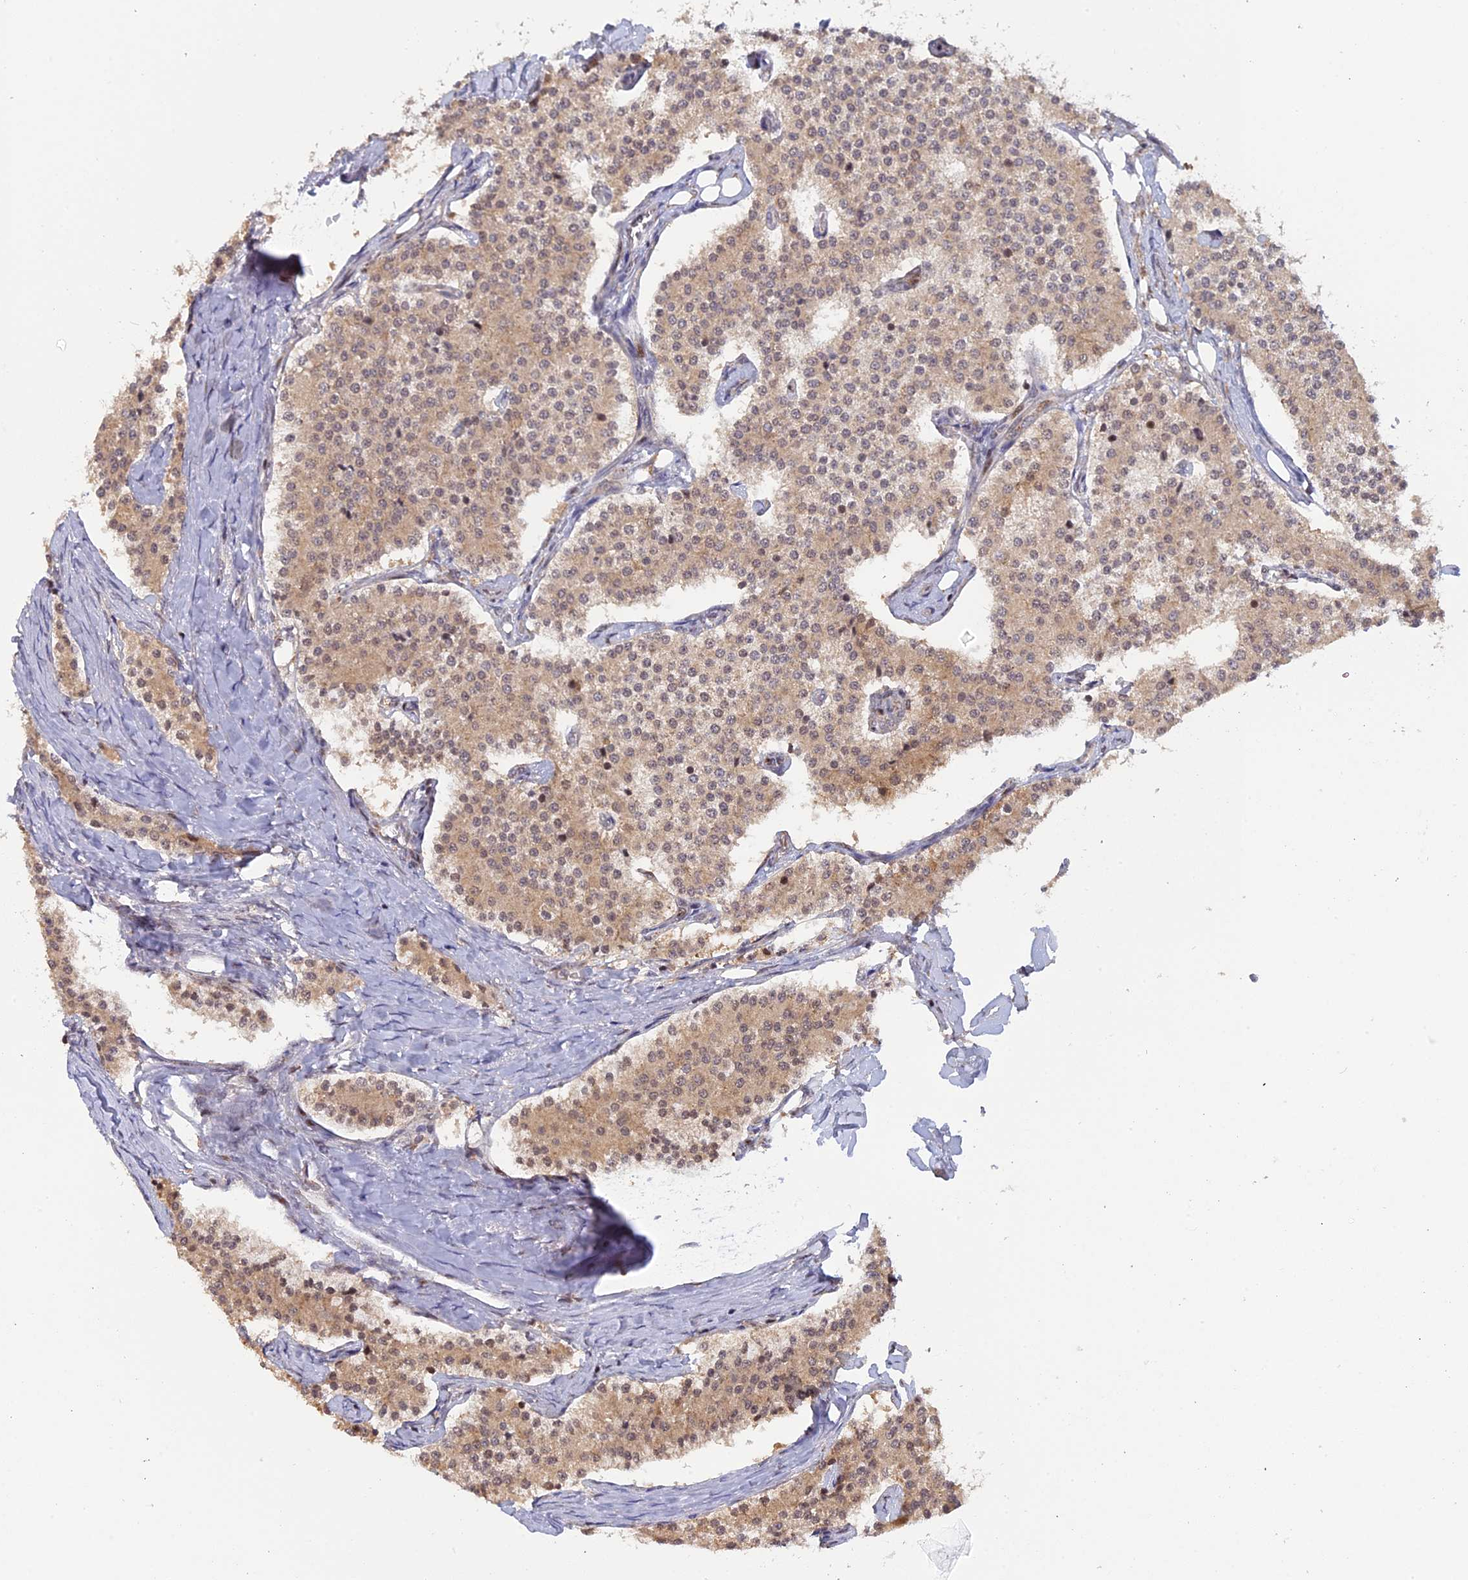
{"staining": {"intensity": "weak", "quantity": ">75%", "location": "cytoplasmic/membranous,nuclear"}, "tissue": "carcinoid", "cell_type": "Tumor cells", "image_type": "cancer", "snomed": [{"axis": "morphology", "description": "Carcinoid, malignant, NOS"}, {"axis": "topography", "description": "Colon"}], "caption": "Immunohistochemistry of human carcinoid shows low levels of weak cytoplasmic/membranous and nuclear expression in approximately >75% of tumor cells.", "gene": "GSKIP", "patient": {"sex": "female", "age": 52}}